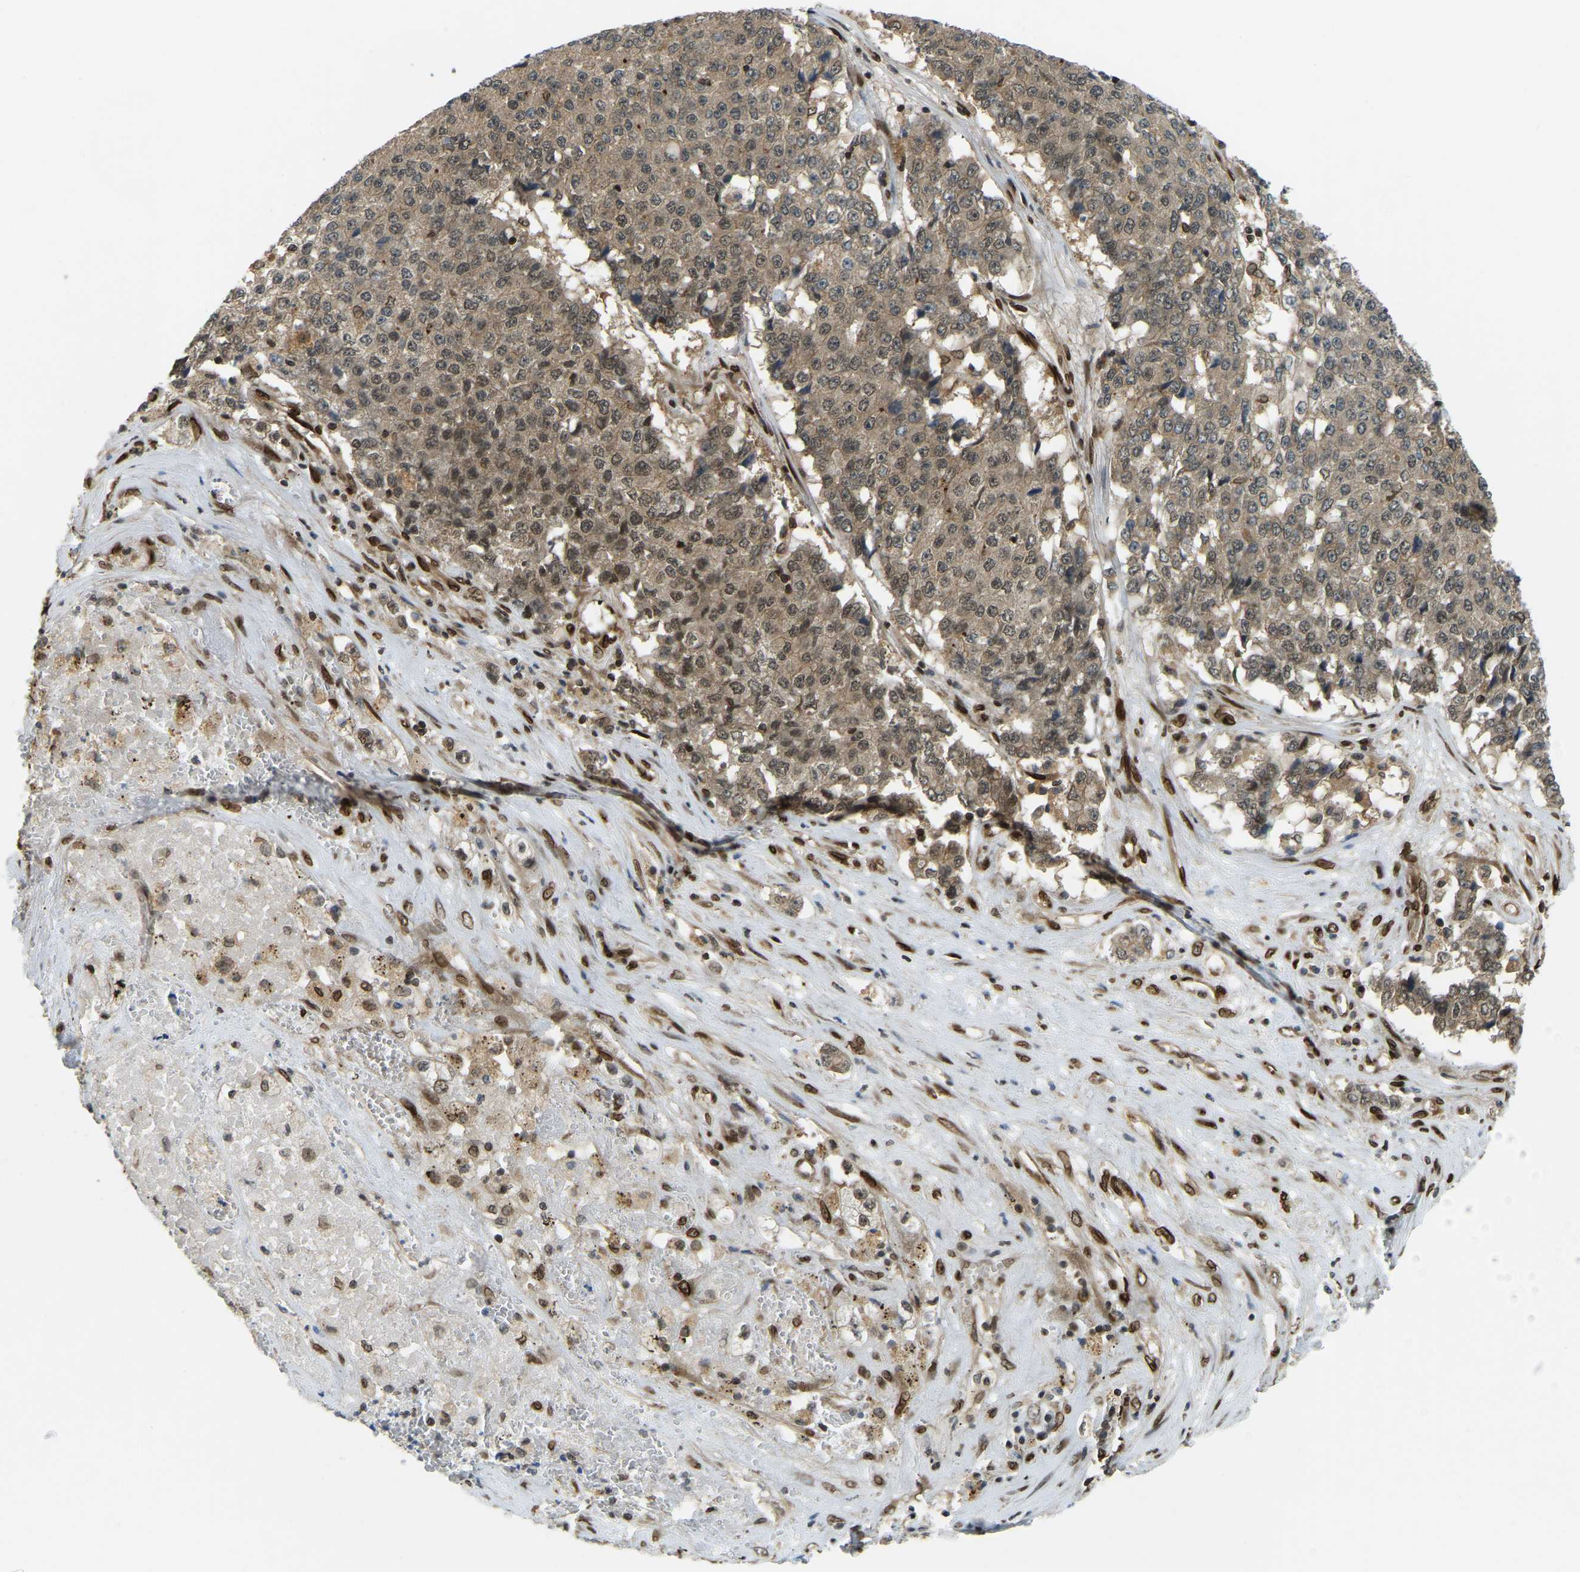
{"staining": {"intensity": "weak", "quantity": ">75%", "location": "cytoplasmic/membranous,nuclear"}, "tissue": "pancreatic cancer", "cell_type": "Tumor cells", "image_type": "cancer", "snomed": [{"axis": "morphology", "description": "Adenocarcinoma, NOS"}, {"axis": "topography", "description": "Pancreas"}], "caption": "A histopathology image of human pancreatic adenocarcinoma stained for a protein demonstrates weak cytoplasmic/membranous and nuclear brown staining in tumor cells.", "gene": "SYNE1", "patient": {"sex": "male", "age": 50}}